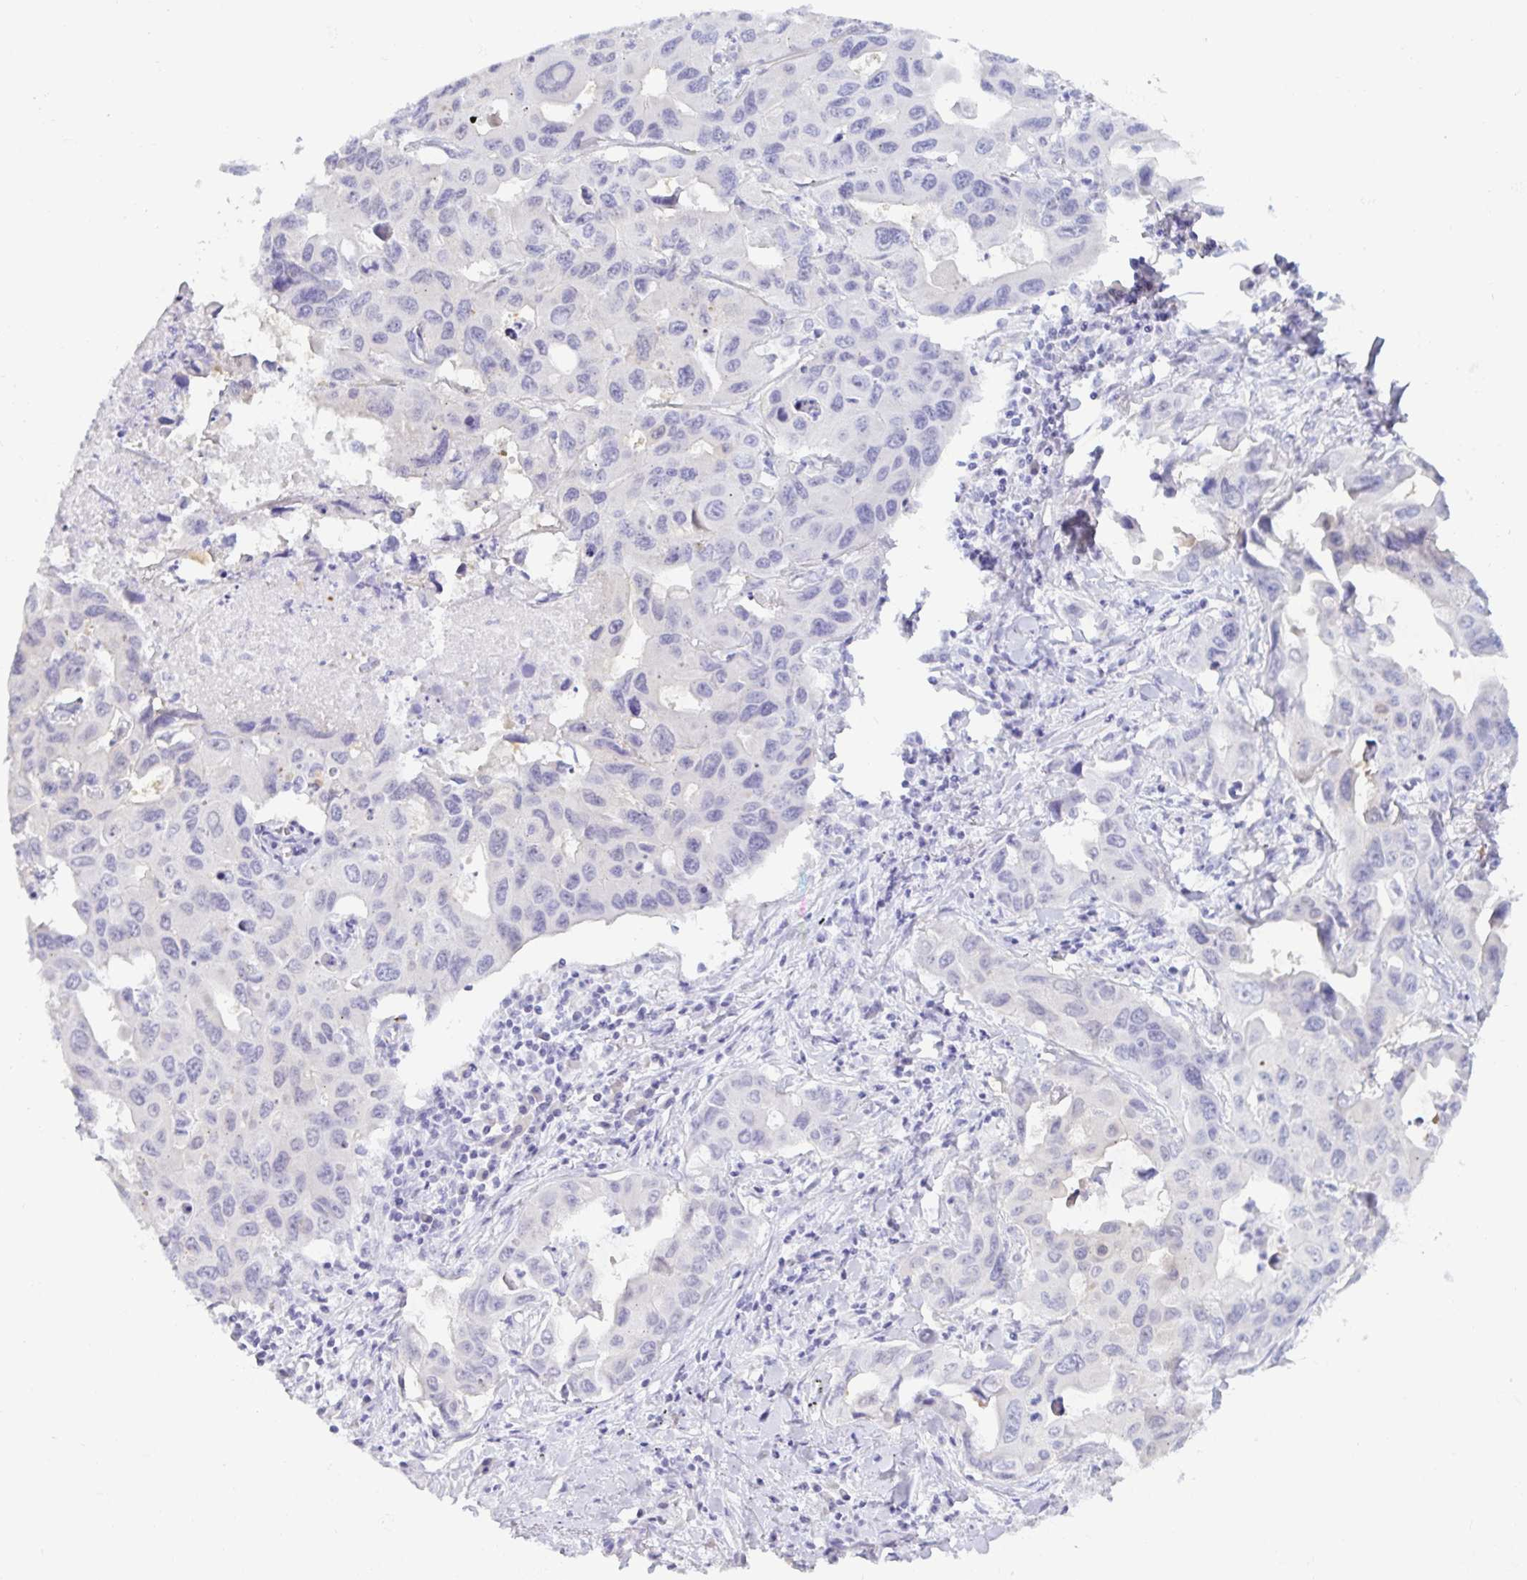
{"staining": {"intensity": "negative", "quantity": "none", "location": "none"}, "tissue": "lung cancer", "cell_type": "Tumor cells", "image_type": "cancer", "snomed": [{"axis": "morphology", "description": "Adenocarcinoma, NOS"}, {"axis": "topography", "description": "Lung"}], "caption": "A micrograph of human lung adenocarcinoma is negative for staining in tumor cells.", "gene": "MON2", "patient": {"sex": "male", "age": 64}}